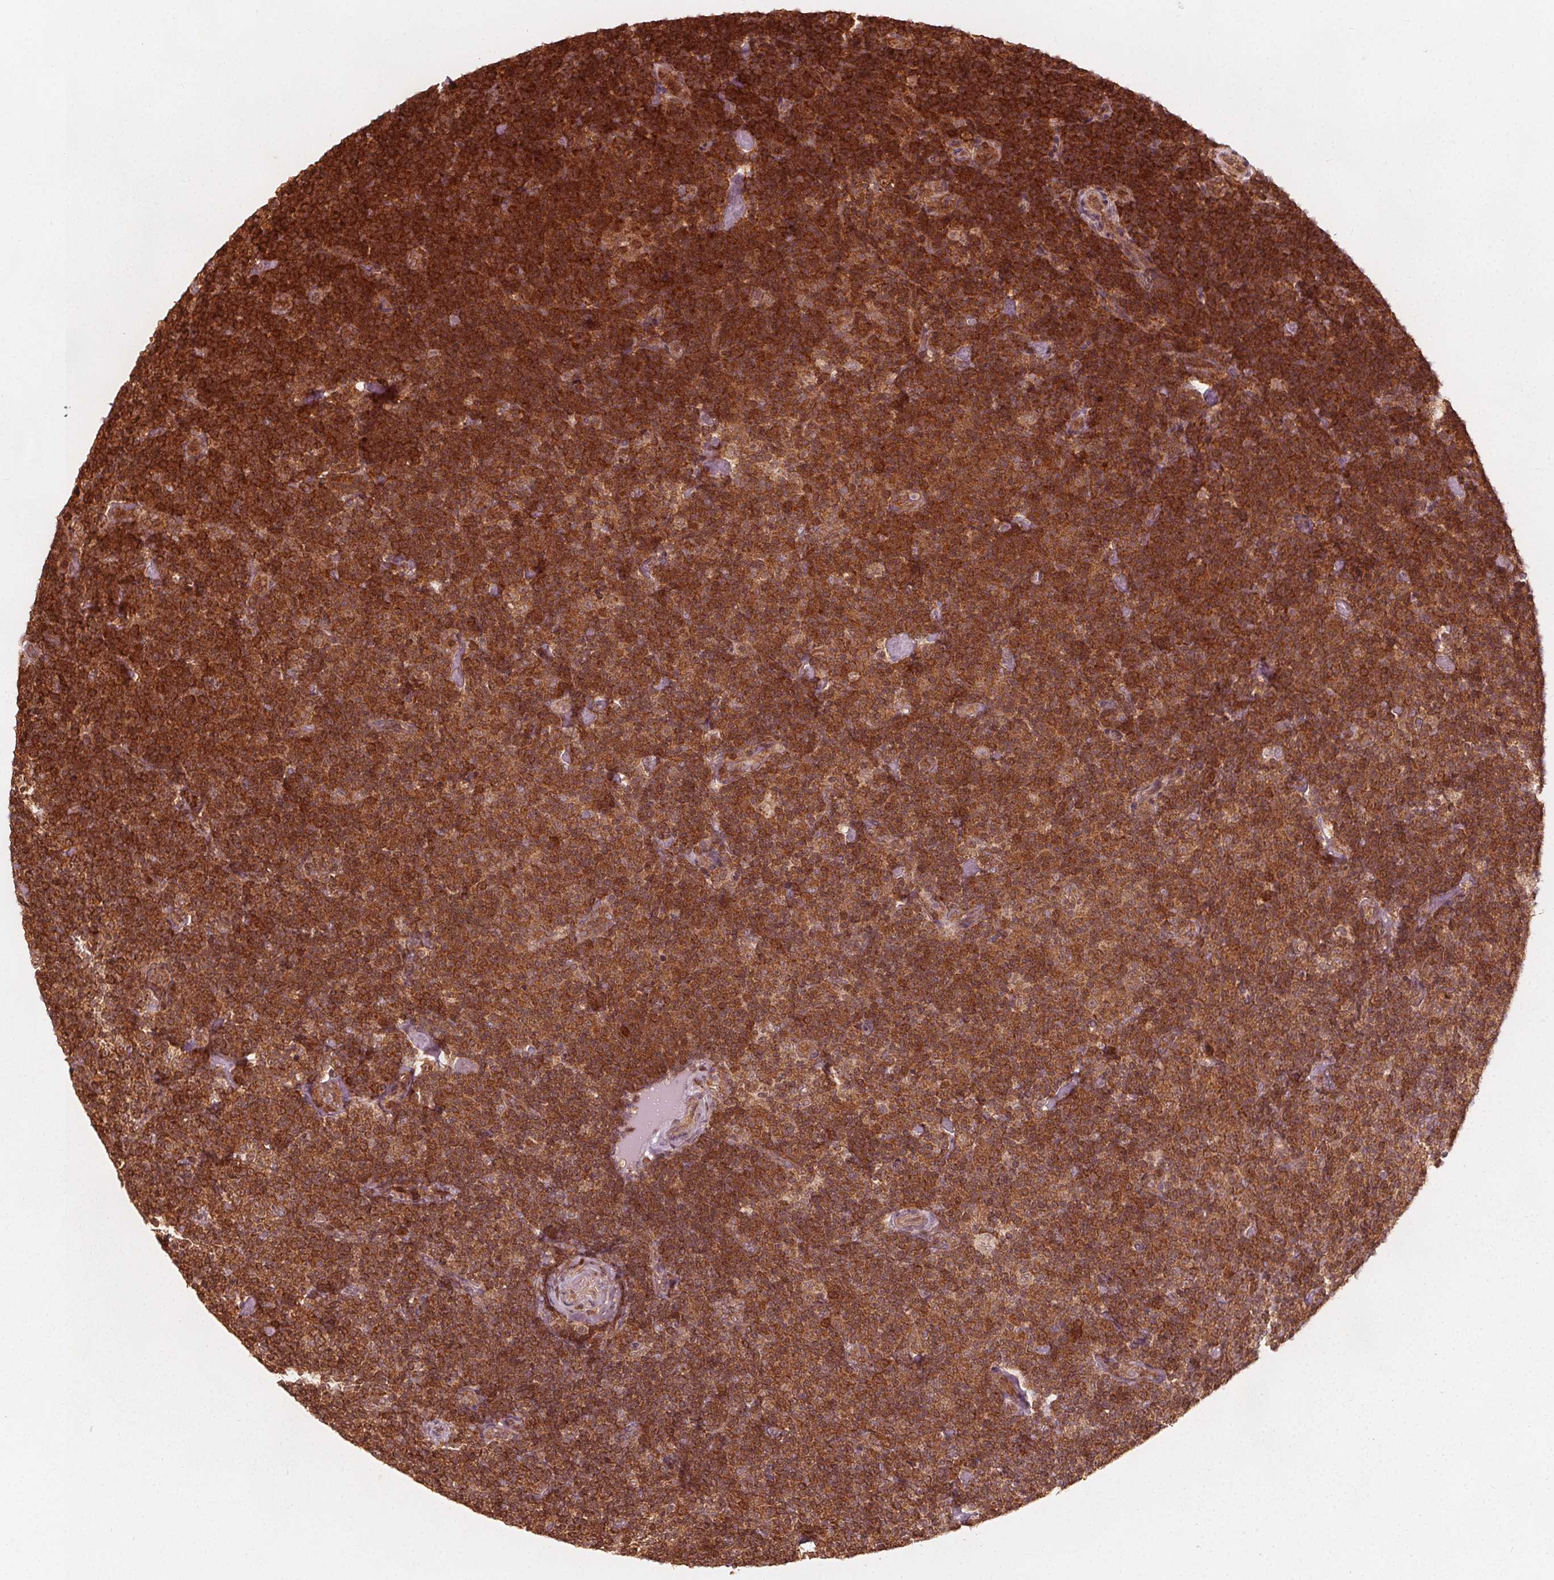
{"staining": {"intensity": "strong", "quantity": ">75%", "location": "cytoplasmic/membranous"}, "tissue": "lymphoma", "cell_type": "Tumor cells", "image_type": "cancer", "snomed": [{"axis": "morphology", "description": "Malignant lymphoma, non-Hodgkin's type, Low grade"}, {"axis": "topography", "description": "Lymph node"}], "caption": "Lymphoma stained with immunohistochemistry demonstrates strong cytoplasmic/membranous positivity in about >75% of tumor cells. The protein of interest is shown in brown color, while the nuclei are stained blue.", "gene": "AIP", "patient": {"sex": "male", "age": 81}}